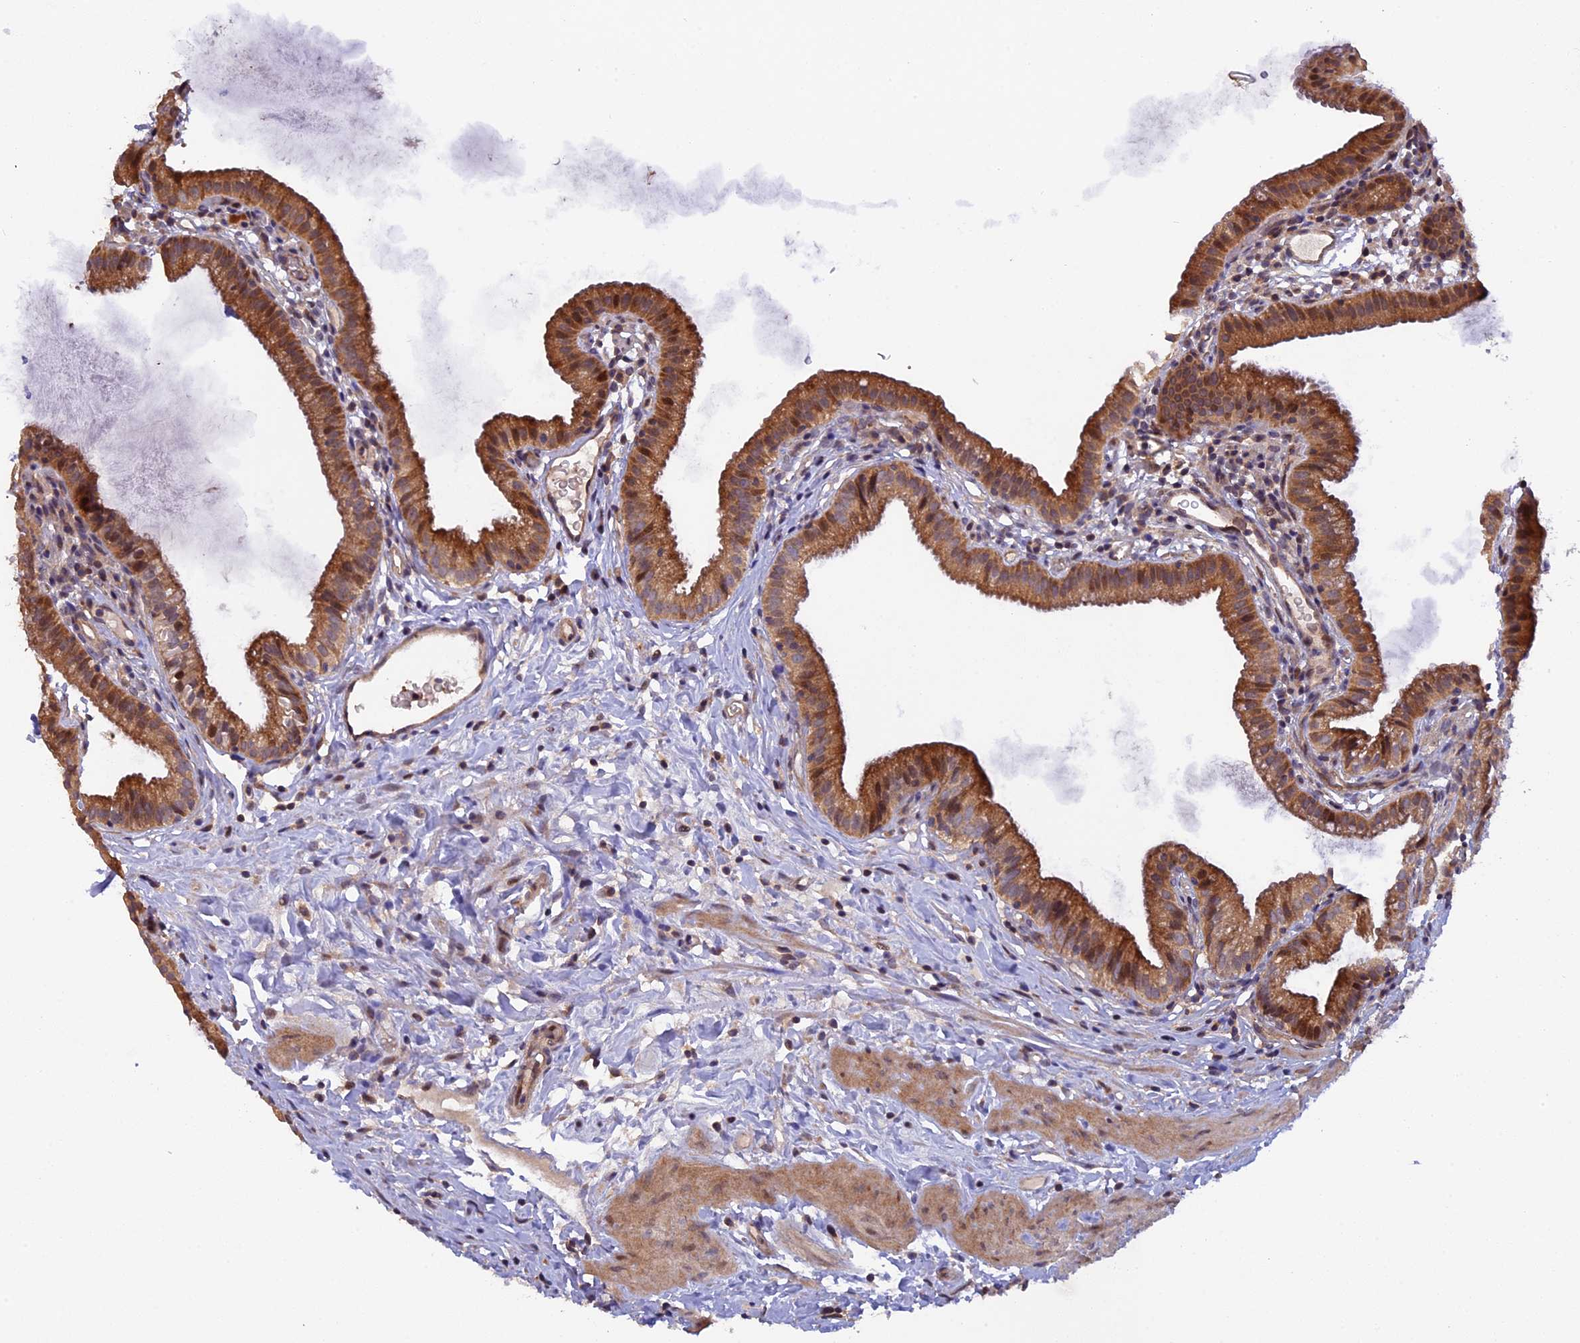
{"staining": {"intensity": "strong", "quantity": ">75%", "location": "cytoplasmic/membranous"}, "tissue": "gallbladder", "cell_type": "Glandular cells", "image_type": "normal", "snomed": [{"axis": "morphology", "description": "Normal tissue, NOS"}, {"axis": "topography", "description": "Gallbladder"}], "caption": "Protein staining by IHC reveals strong cytoplasmic/membranous positivity in about >75% of glandular cells in unremarkable gallbladder.", "gene": "FERMT1", "patient": {"sex": "female", "age": 46}}